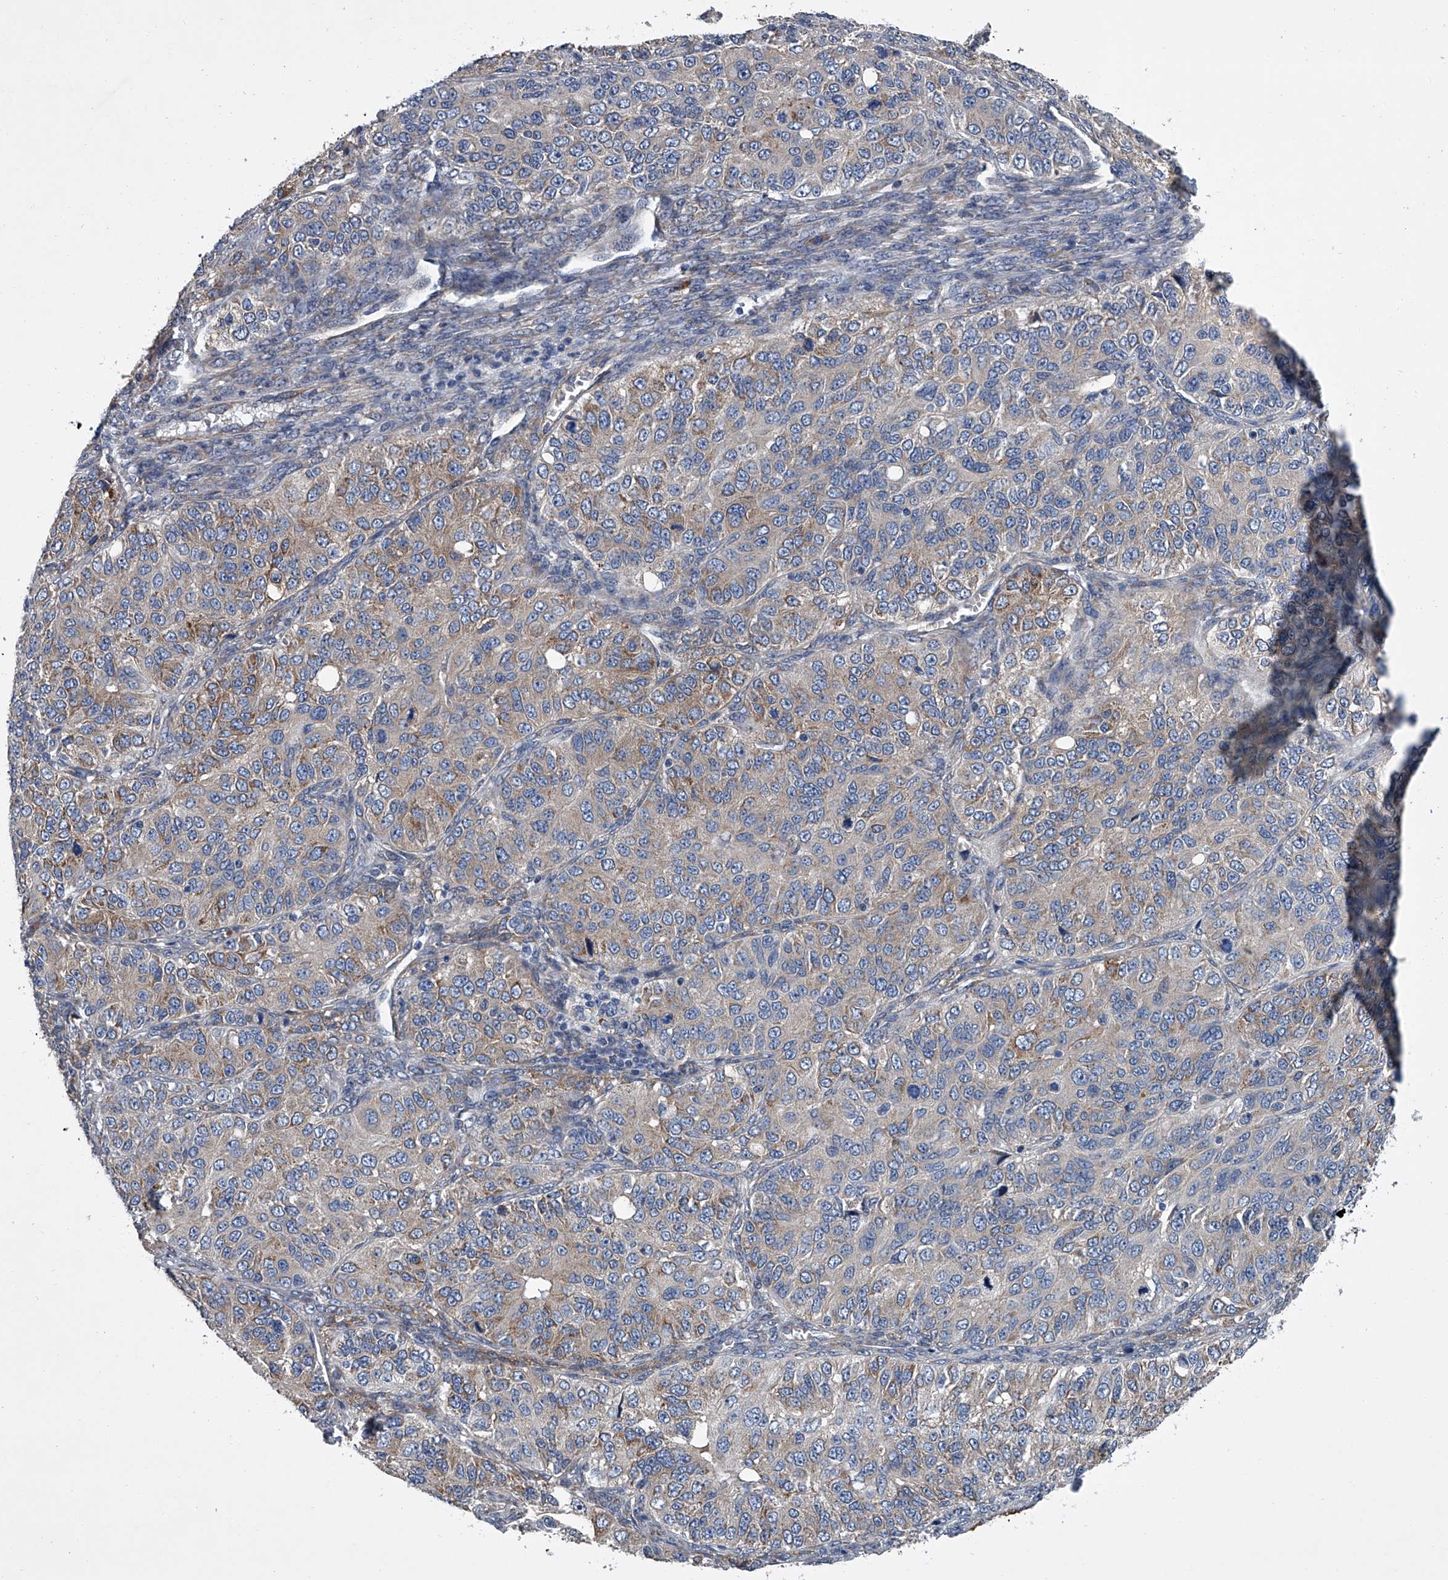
{"staining": {"intensity": "weak", "quantity": "<25%", "location": "cytoplasmic/membranous"}, "tissue": "ovarian cancer", "cell_type": "Tumor cells", "image_type": "cancer", "snomed": [{"axis": "morphology", "description": "Carcinoma, endometroid"}, {"axis": "topography", "description": "Ovary"}], "caption": "Human ovarian endometroid carcinoma stained for a protein using immunohistochemistry shows no expression in tumor cells.", "gene": "ABCG1", "patient": {"sex": "female", "age": 51}}